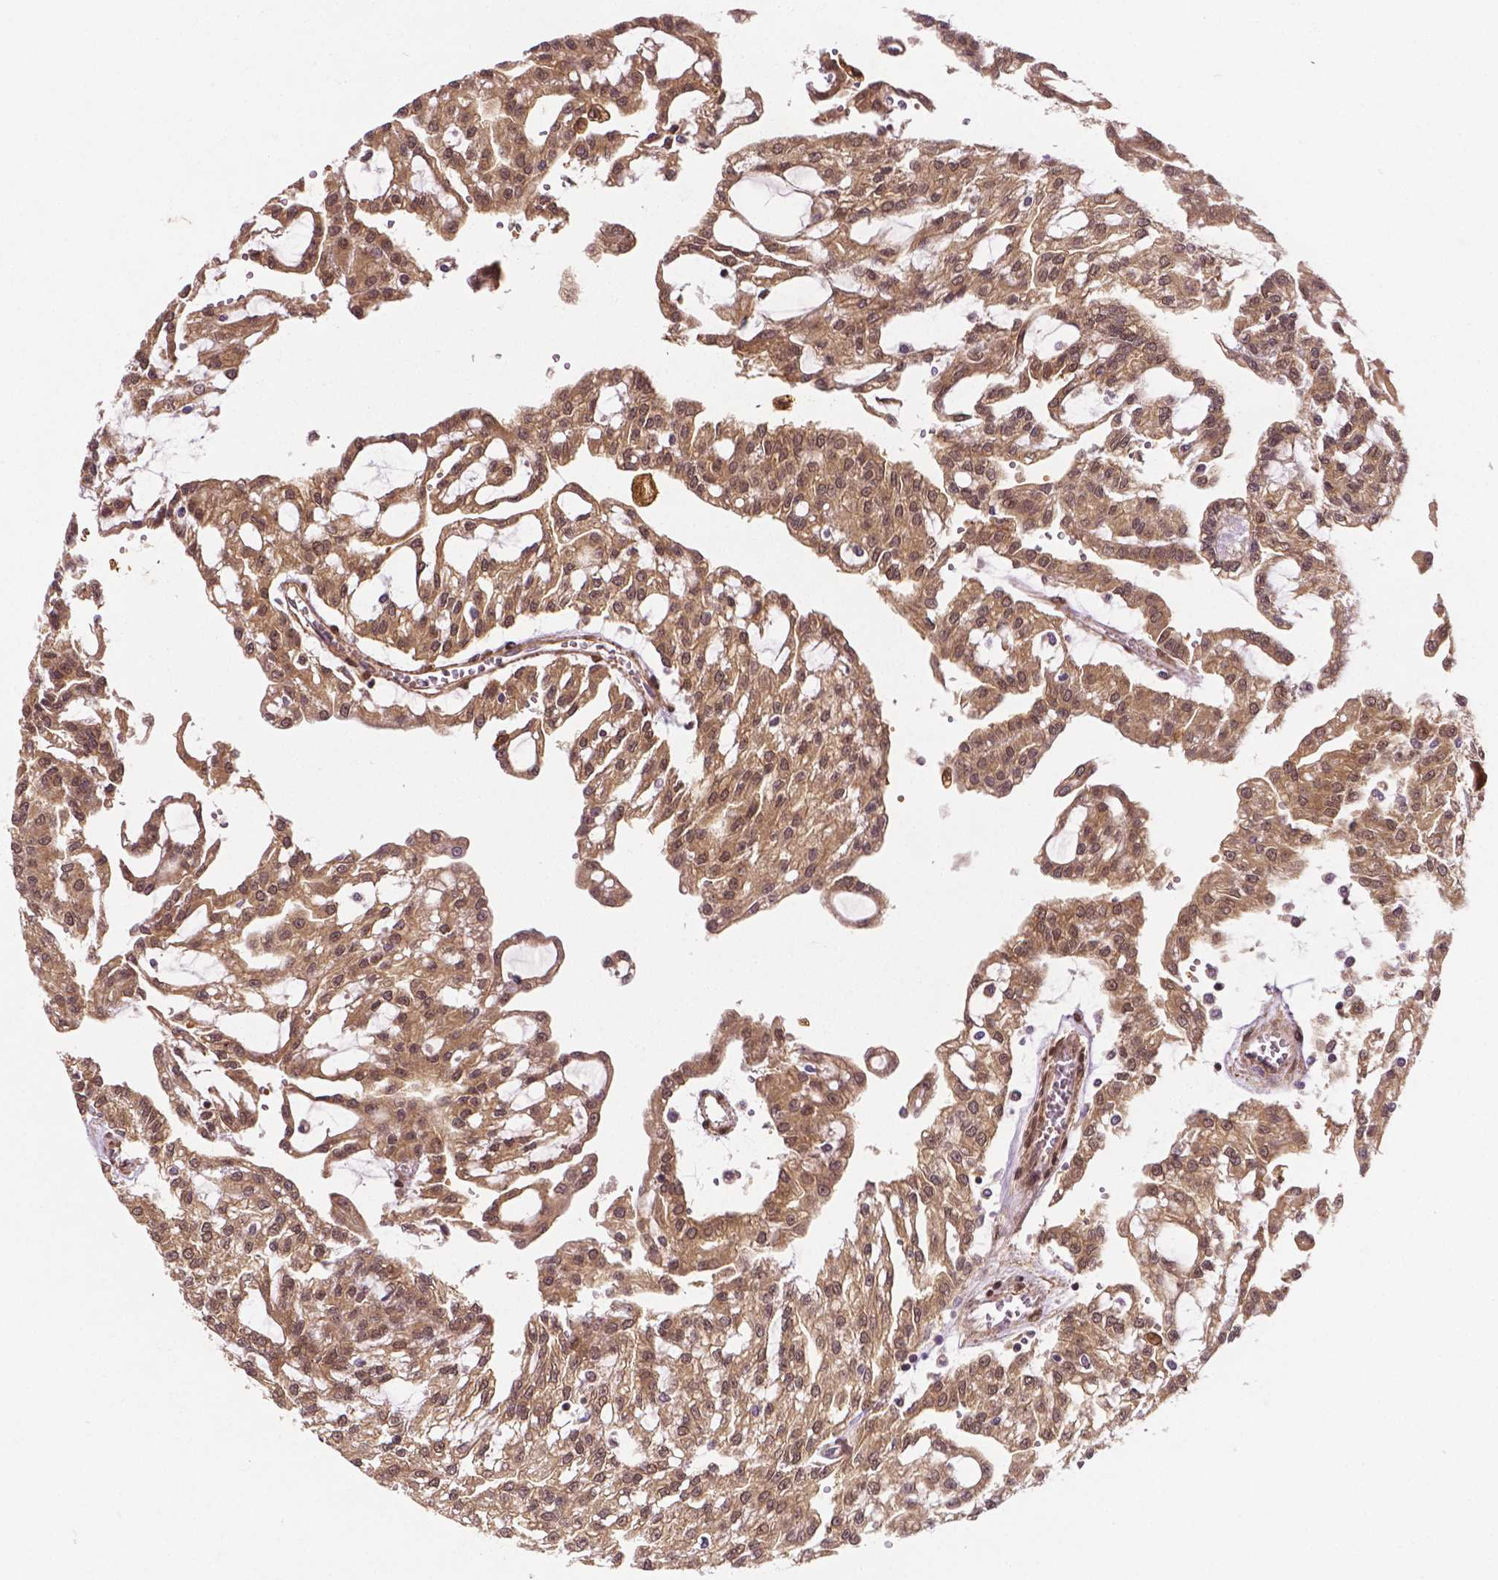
{"staining": {"intensity": "weak", "quantity": ">75%", "location": "cytoplasmic/membranous,nuclear"}, "tissue": "renal cancer", "cell_type": "Tumor cells", "image_type": "cancer", "snomed": [{"axis": "morphology", "description": "Adenocarcinoma, NOS"}, {"axis": "topography", "description": "Kidney"}], "caption": "Immunohistochemical staining of human renal cancer (adenocarcinoma) demonstrates low levels of weak cytoplasmic/membranous and nuclear staining in about >75% of tumor cells.", "gene": "YAP1", "patient": {"sex": "male", "age": 63}}